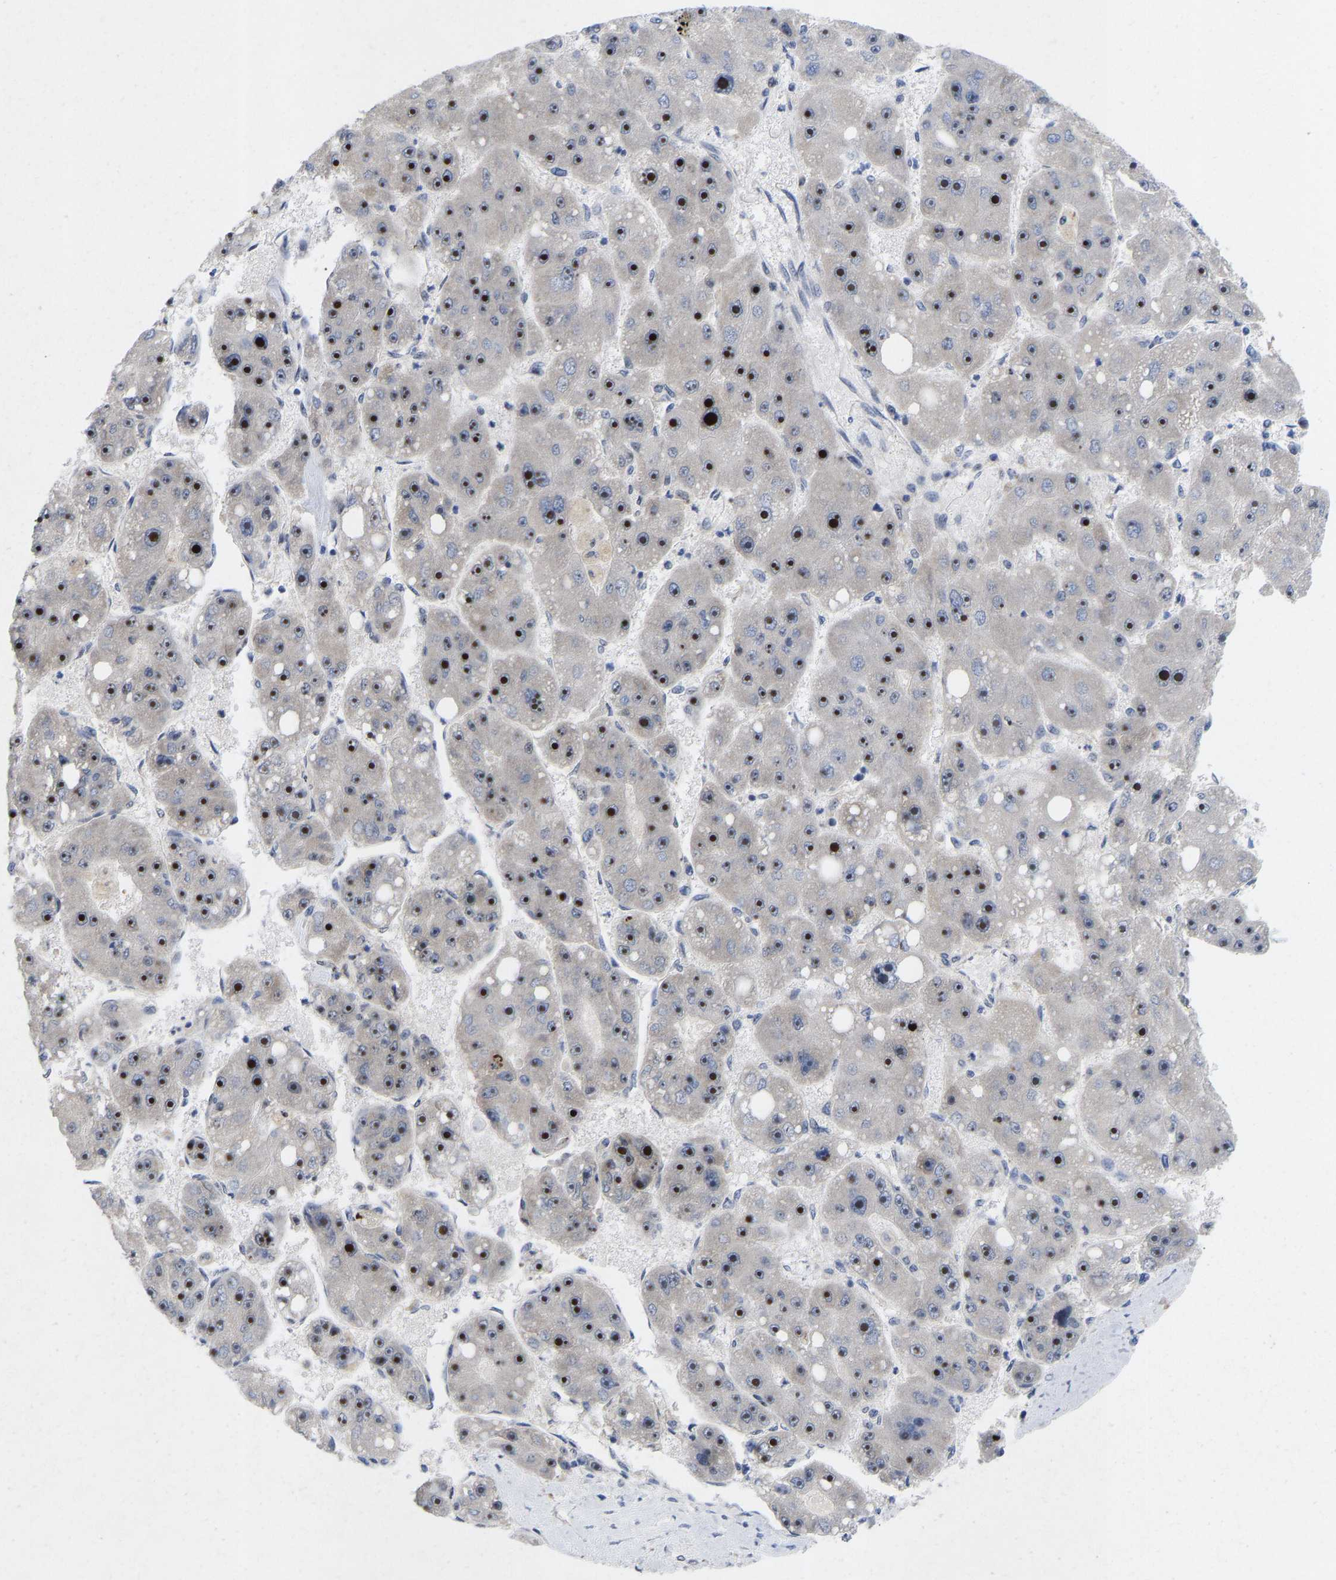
{"staining": {"intensity": "strong", "quantity": "25%-75%", "location": "nuclear"}, "tissue": "liver cancer", "cell_type": "Tumor cells", "image_type": "cancer", "snomed": [{"axis": "morphology", "description": "Carcinoma, Hepatocellular, NOS"}, {"axis": "topography", "description": "Liver"}], "caption": "IHC histopathology image of human hepatocellular carcinoma (liver) stained for a protein (brown), which exhibits high levels of strong nuclear staining in about 25%-75% of tumor cells.", "gene": "NLE1", "patient": {"sex": "female", "age": 61}}